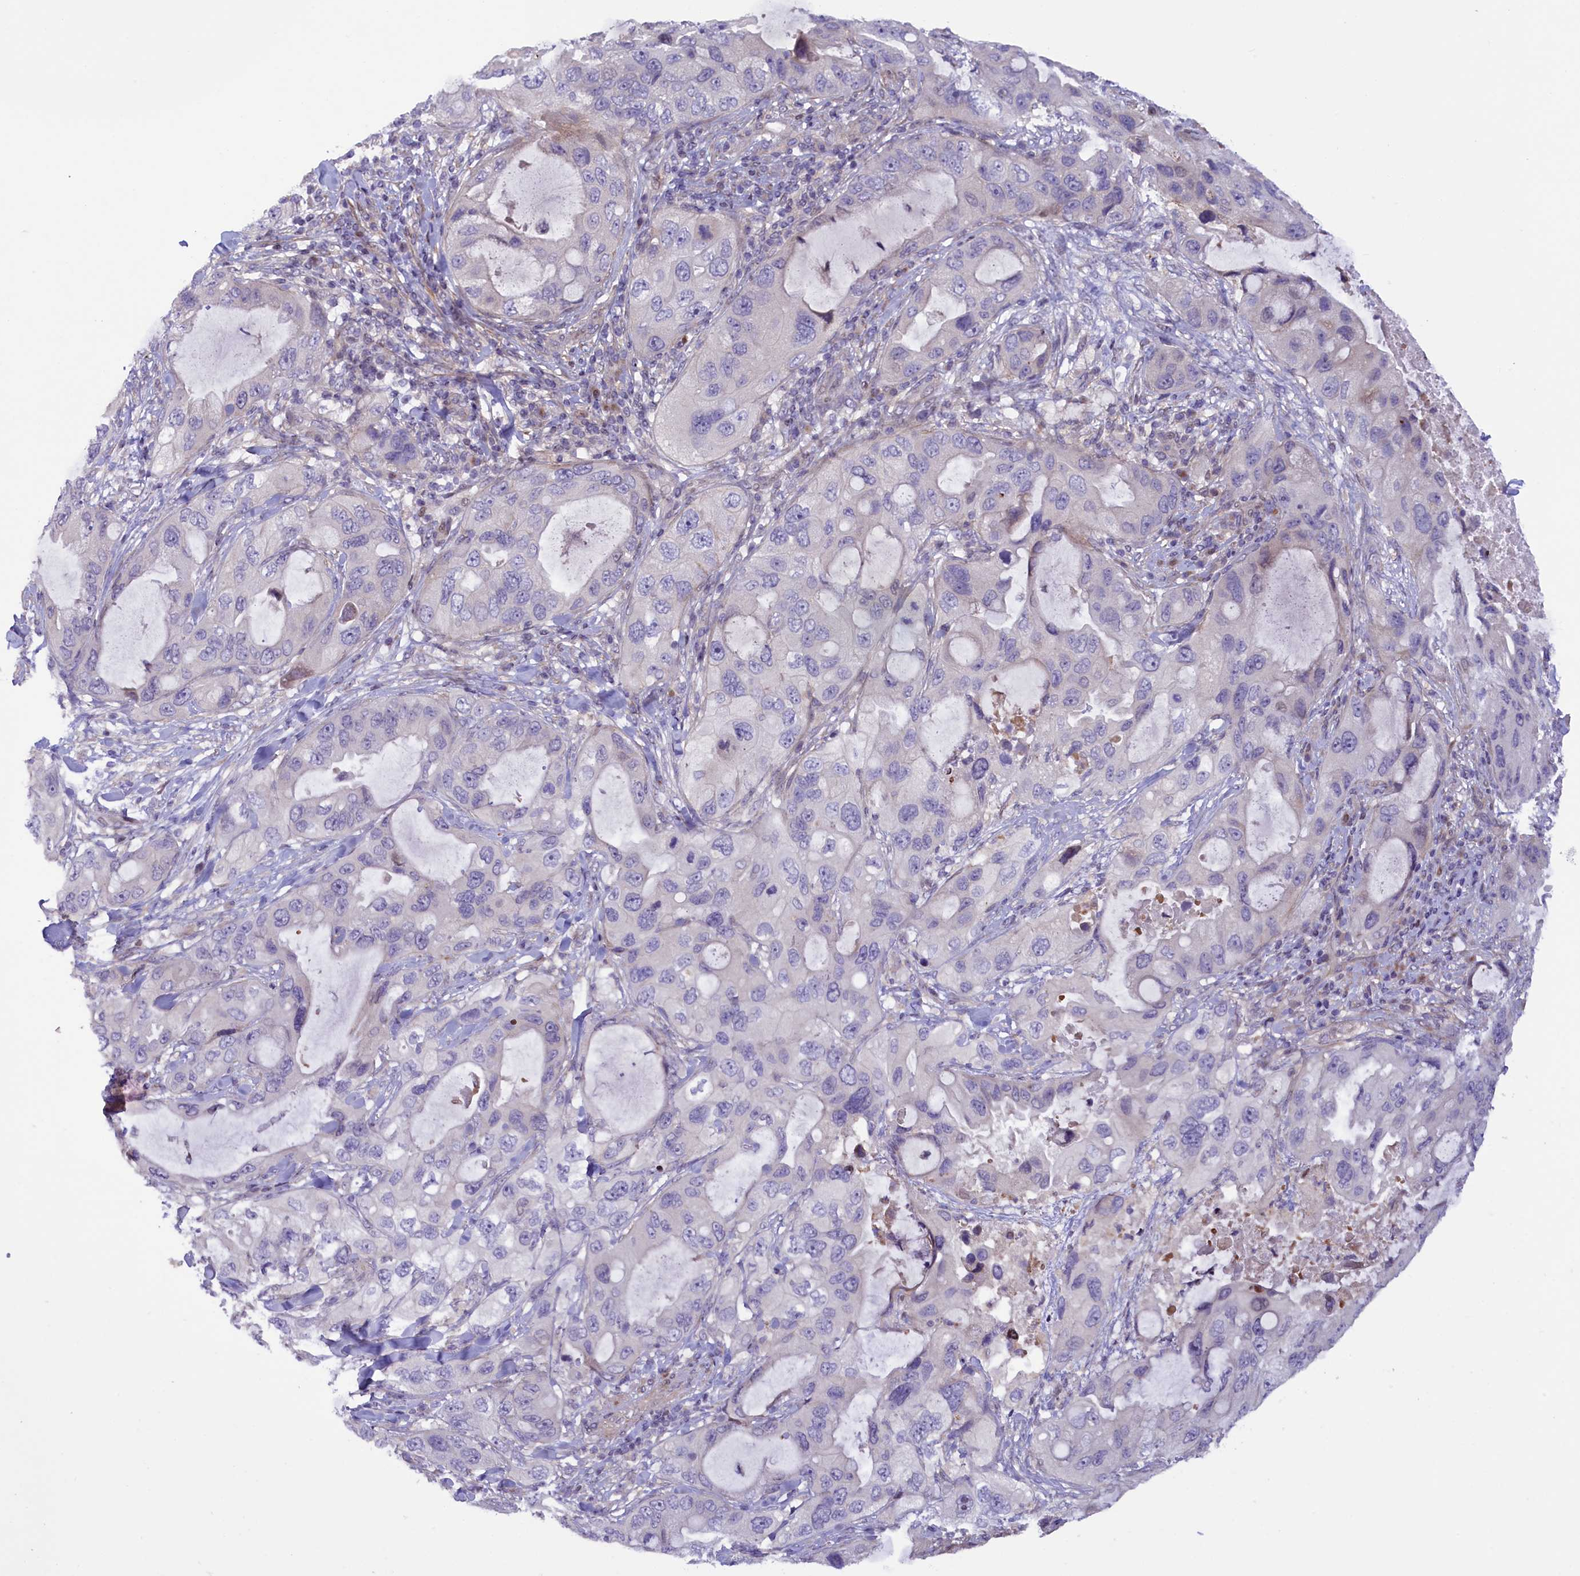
{"staining": {"intensity": "negative", "quantity": "none", "location": "none"}, "tissue": "lung cancer", "cell_type": "Tumor cells", "image_type": "cancer", "snomed": [{"axis": "morphology", "description": "Squamous cell carcinoma, NOS"}, {"axis": "topography", "description": "Lung"}], "caption": "Immunohistochemistry (IHC) of human lung cancer exhibits no expression in tumor cells.", "gene": "MAN2C1", "patient": {"sex": "female", "age": 73}}